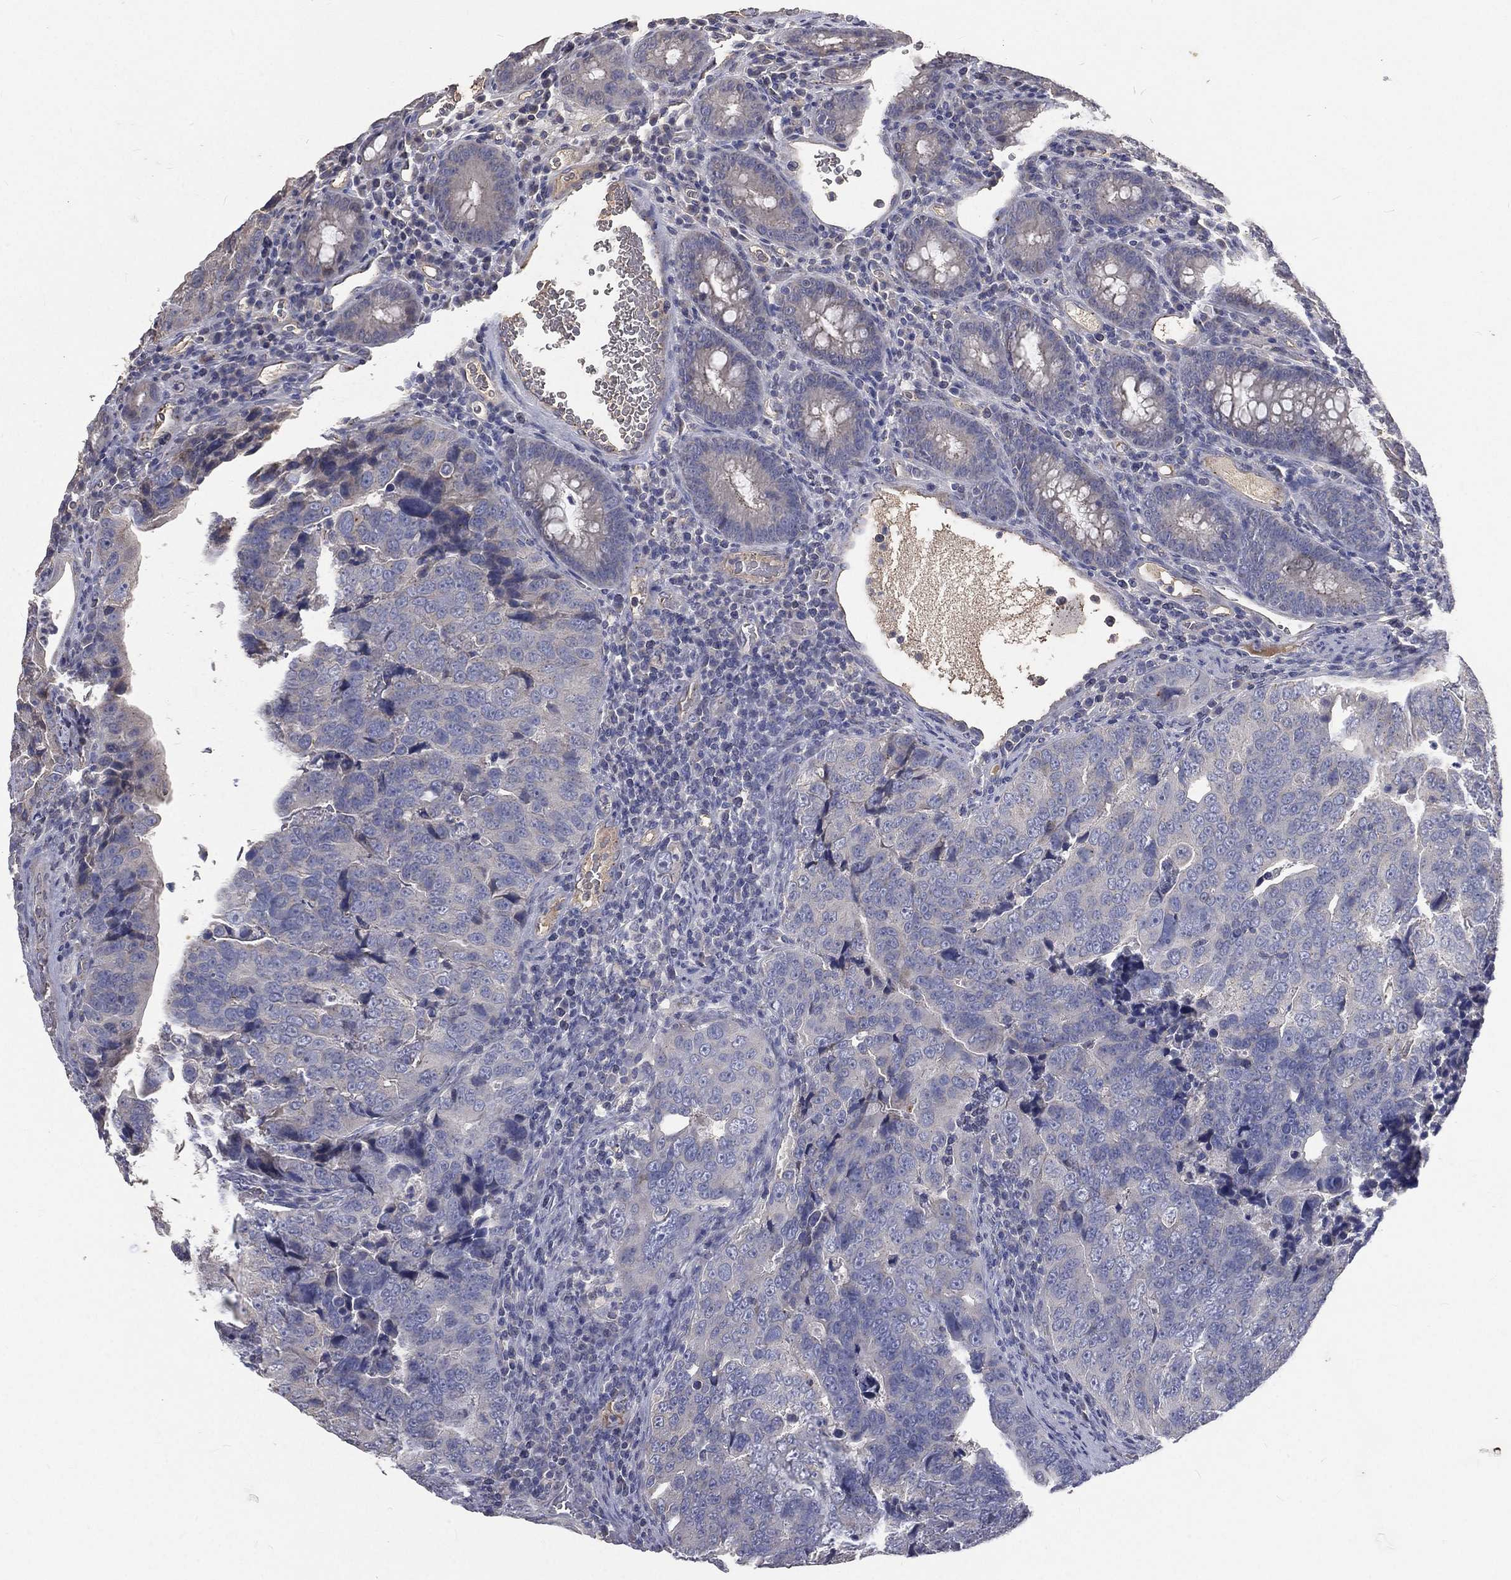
{"staining": {"intensity": "negative", "quantity": "none", "location": "none"}, "tissue": "colorectal cancer", "cell_type": "Tumor cells", "image_type": "cancer", "snomed": [{"axis": "morphology", "description": "Adenocarcinoma, NOS"}, {"axis": "topography", "description": "Colon"}], "caption": "Tumor cells are negative for protein expression in human colorectal cancer (adenocarcinoma).", "gene": "CROCC", "patient": {"sex": "female", "age": 72}}